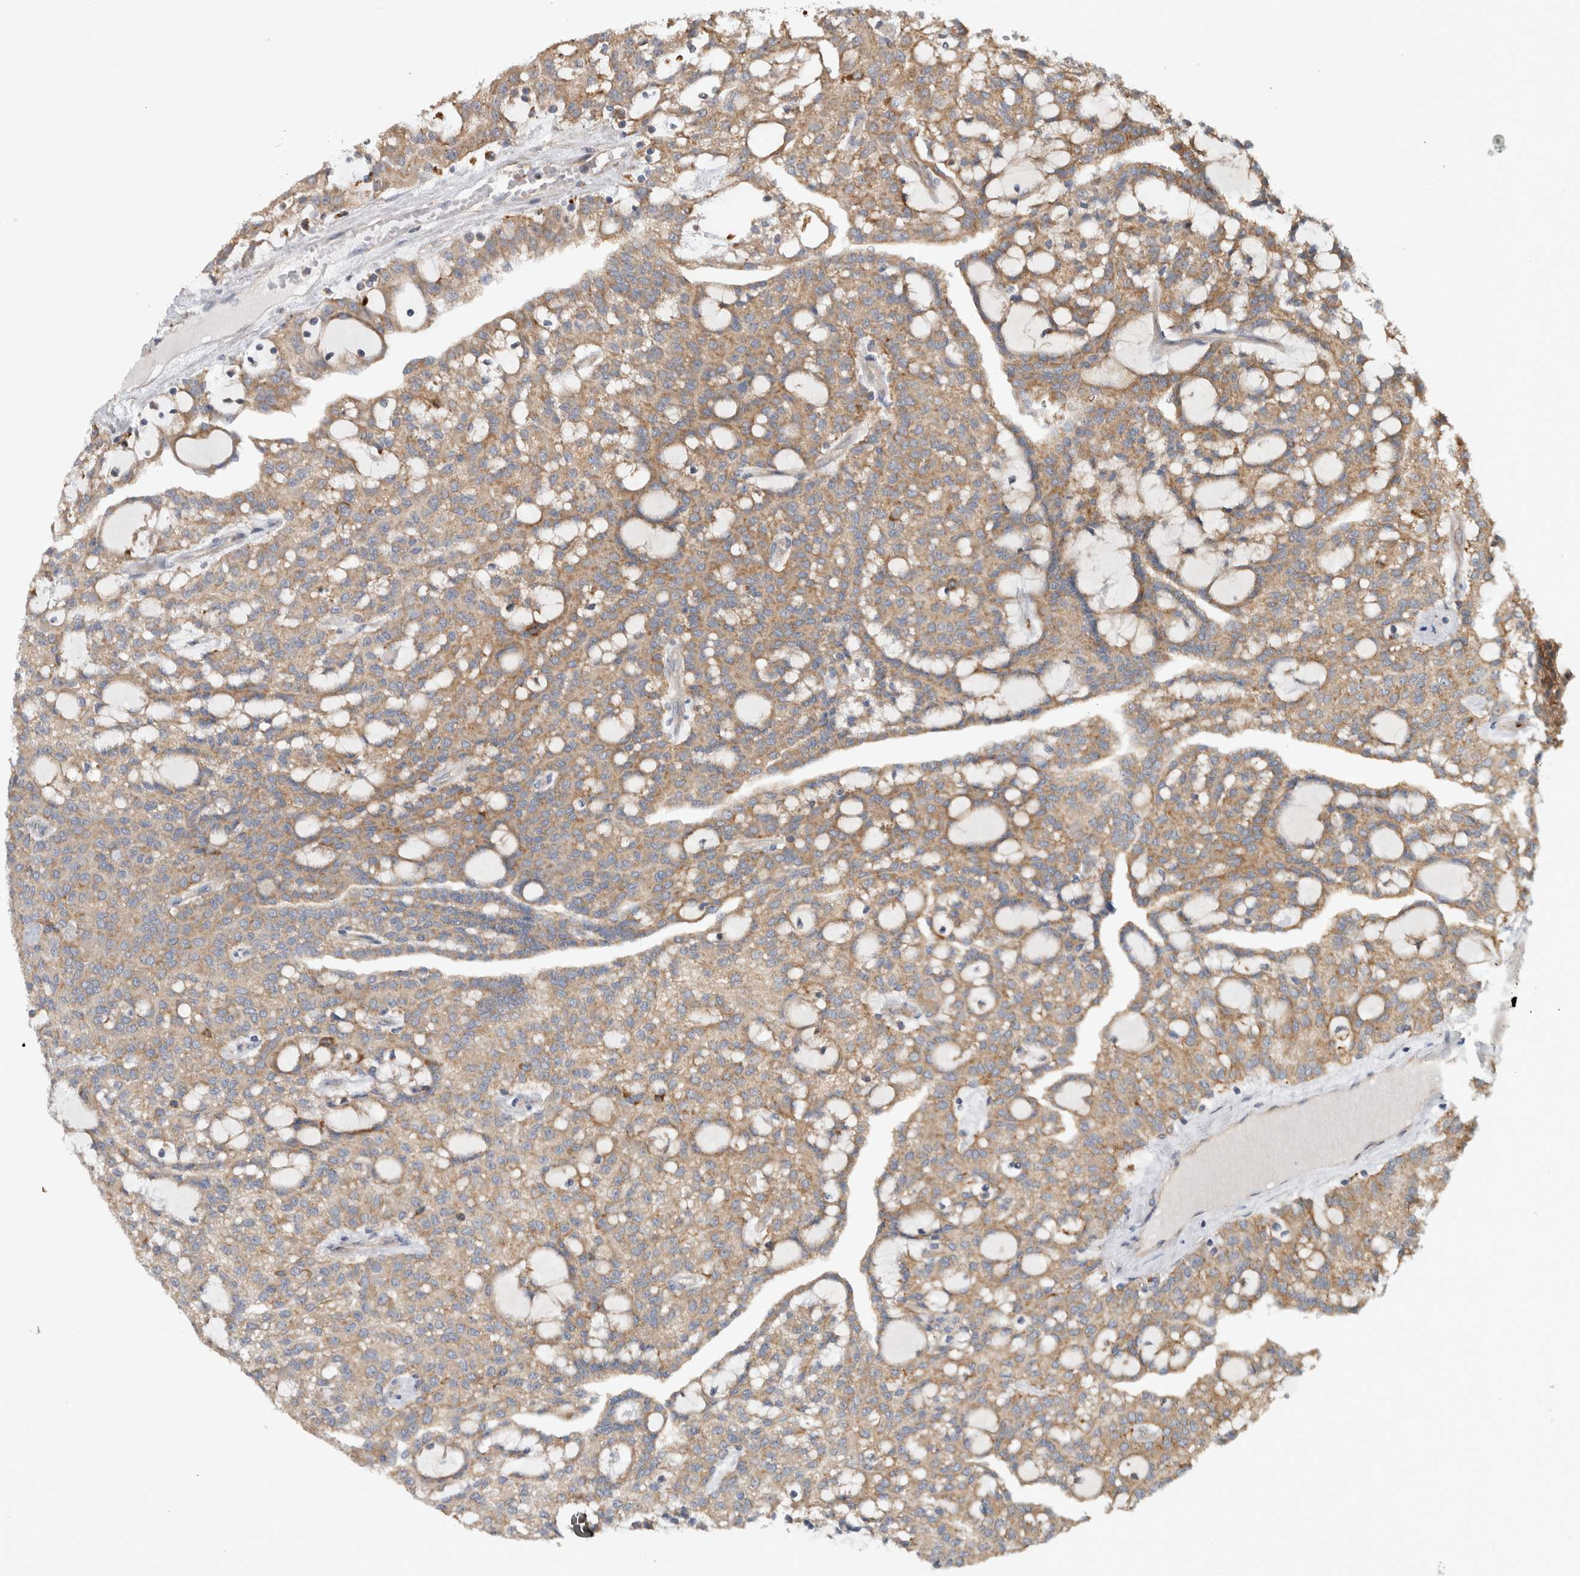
{"staining": {"intensity": "weak", "quantity": ">75%", "location": "cytoplasmic/membranous"}, "tissue": "renal cancer", "cell_type": "Tumor cells", "image_type": "cancer", "snomed": [{"axis": "morphology", "description": "Adenocarcinoma, NOS"}, {"axis": "topography", "description": "Kidney"}], "caption": "Immunohistochemical staining of human renal adenocarcinoma exhibits low levels of weak cytoplasmic/membranous protein expression in about >75% of tumor cells. (Brightfield microscopy of DAB IHC at high magnification).", "gene": "ADGRL3", "patient": {"sex": "male", "age": 63}}